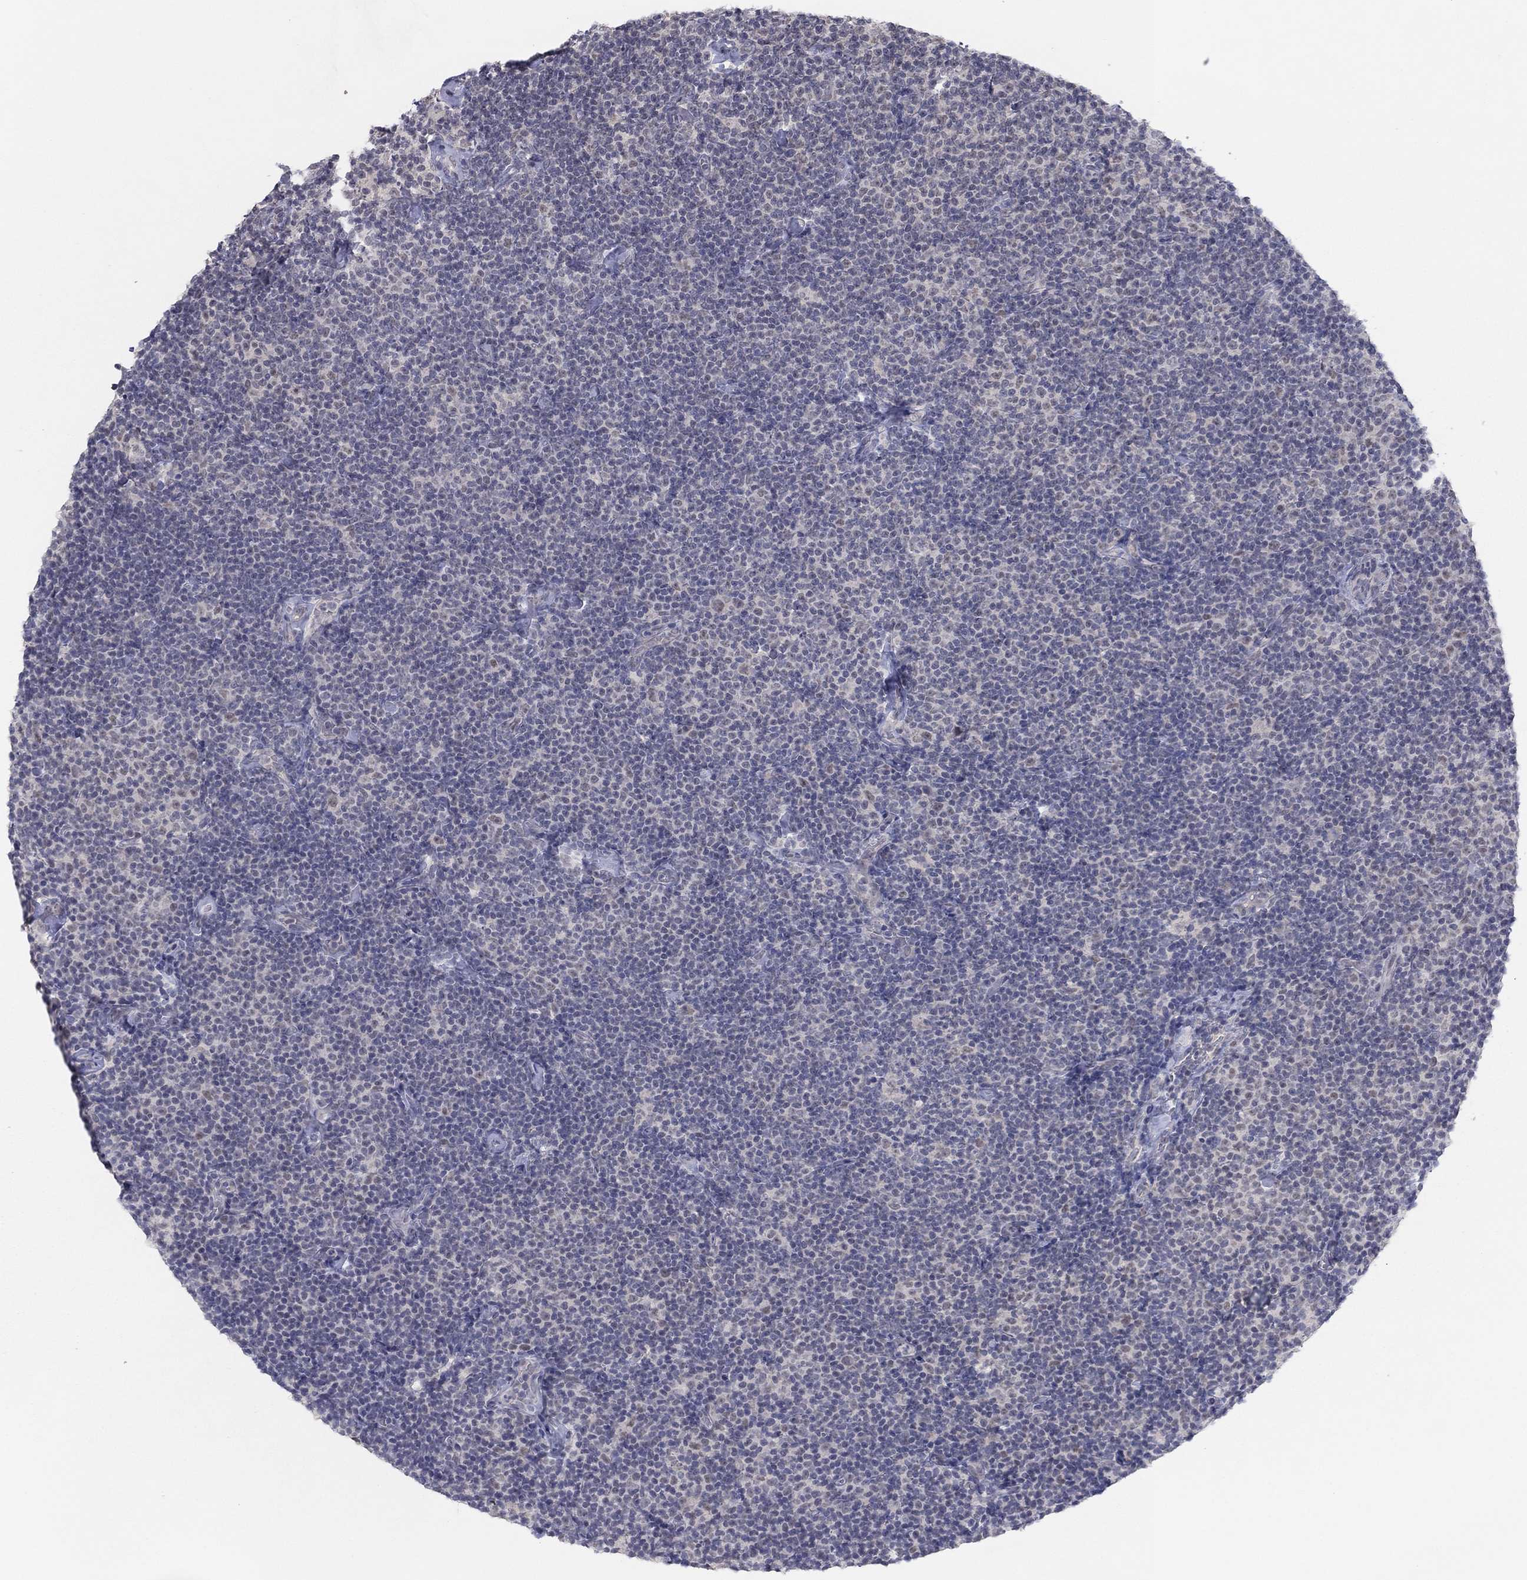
{"staining": {"intensity": "negative", "quantity": "none", "location": "none"}, "tissue": "lymphoma", "cell_type": "Tumor cells", "image_type": "cancer", "snomed": [{"axis": "morphology", "description": "Malignant lymphoma, non-Hodgkin's type, Low grade"}, {"axis": "topography", "description": "Lymph node"}], "caption": "Low-grade malignant lymphoma, non-Hodgkin's type was stained to show a protein in brown. There is no significant expression in tumor cells. The staining was performed using DAB to visualize the protein expression in brown, while the nuclei were stained in blue with hematoxylin (Magnification: 20x).", "gene": "SLC22A2", "patient": {"sex": "male", "age": 81}}